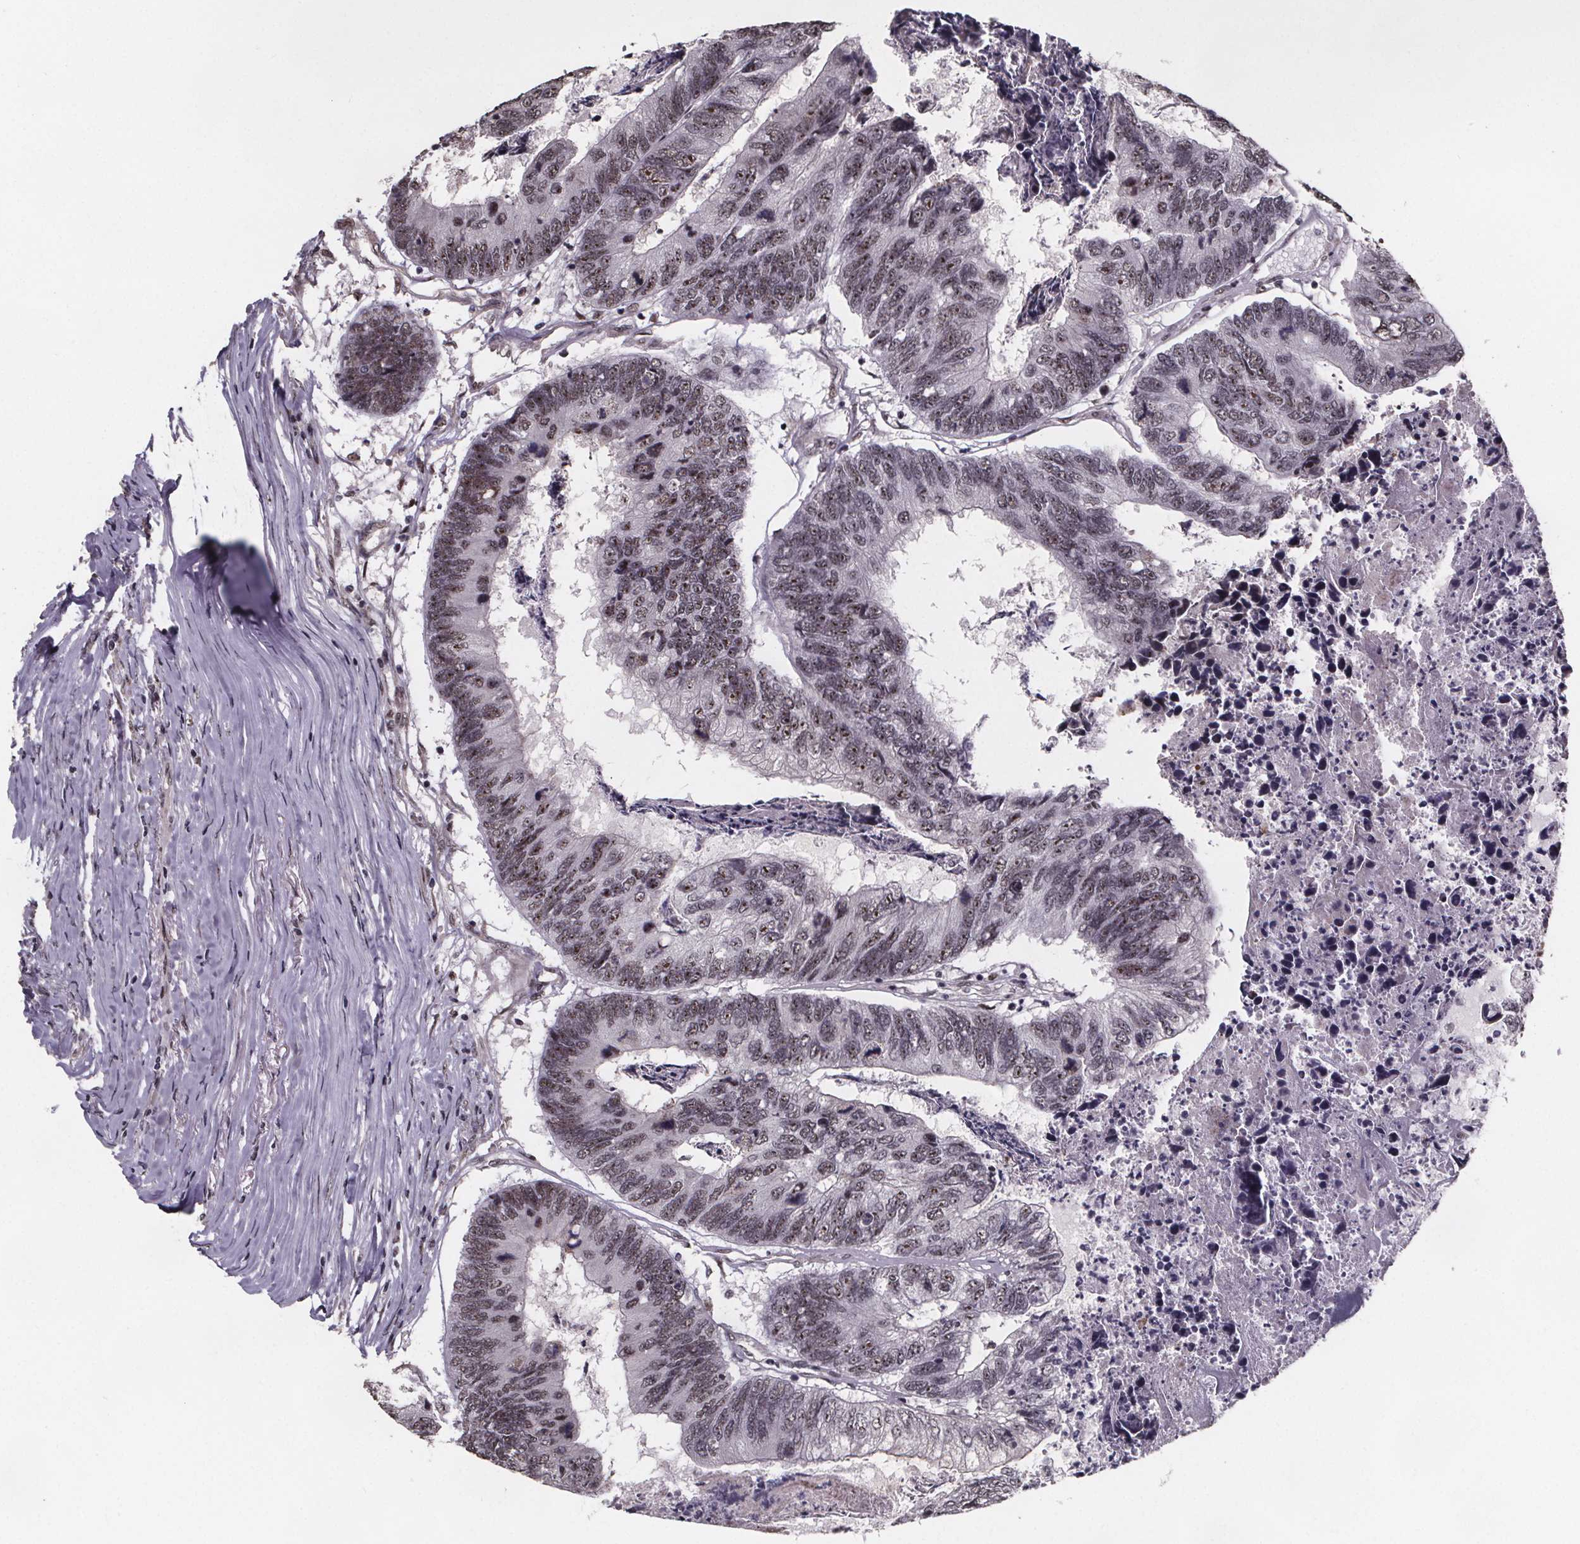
{"staining": {"intensity": "weak", "quantity": ">75%", "location": "nuclear"}, "tissue": "colorectal cancer", "cell_type": "Tumor cells", "image_type": "cancer", "snomed": [{"axis": "morphology", "description": "Adenocarcinoma, NOS"}, {"axis": "topography", "description": "Colon"}], "caption": "This histopathology image reveals immunohistochemistry (IHC) staining of human colorectal cancer, with low weak nuclear expression in about >75% of tumor cells.", "gene": "U2SURP", "patient": {"sex": "female", "age": 67}}